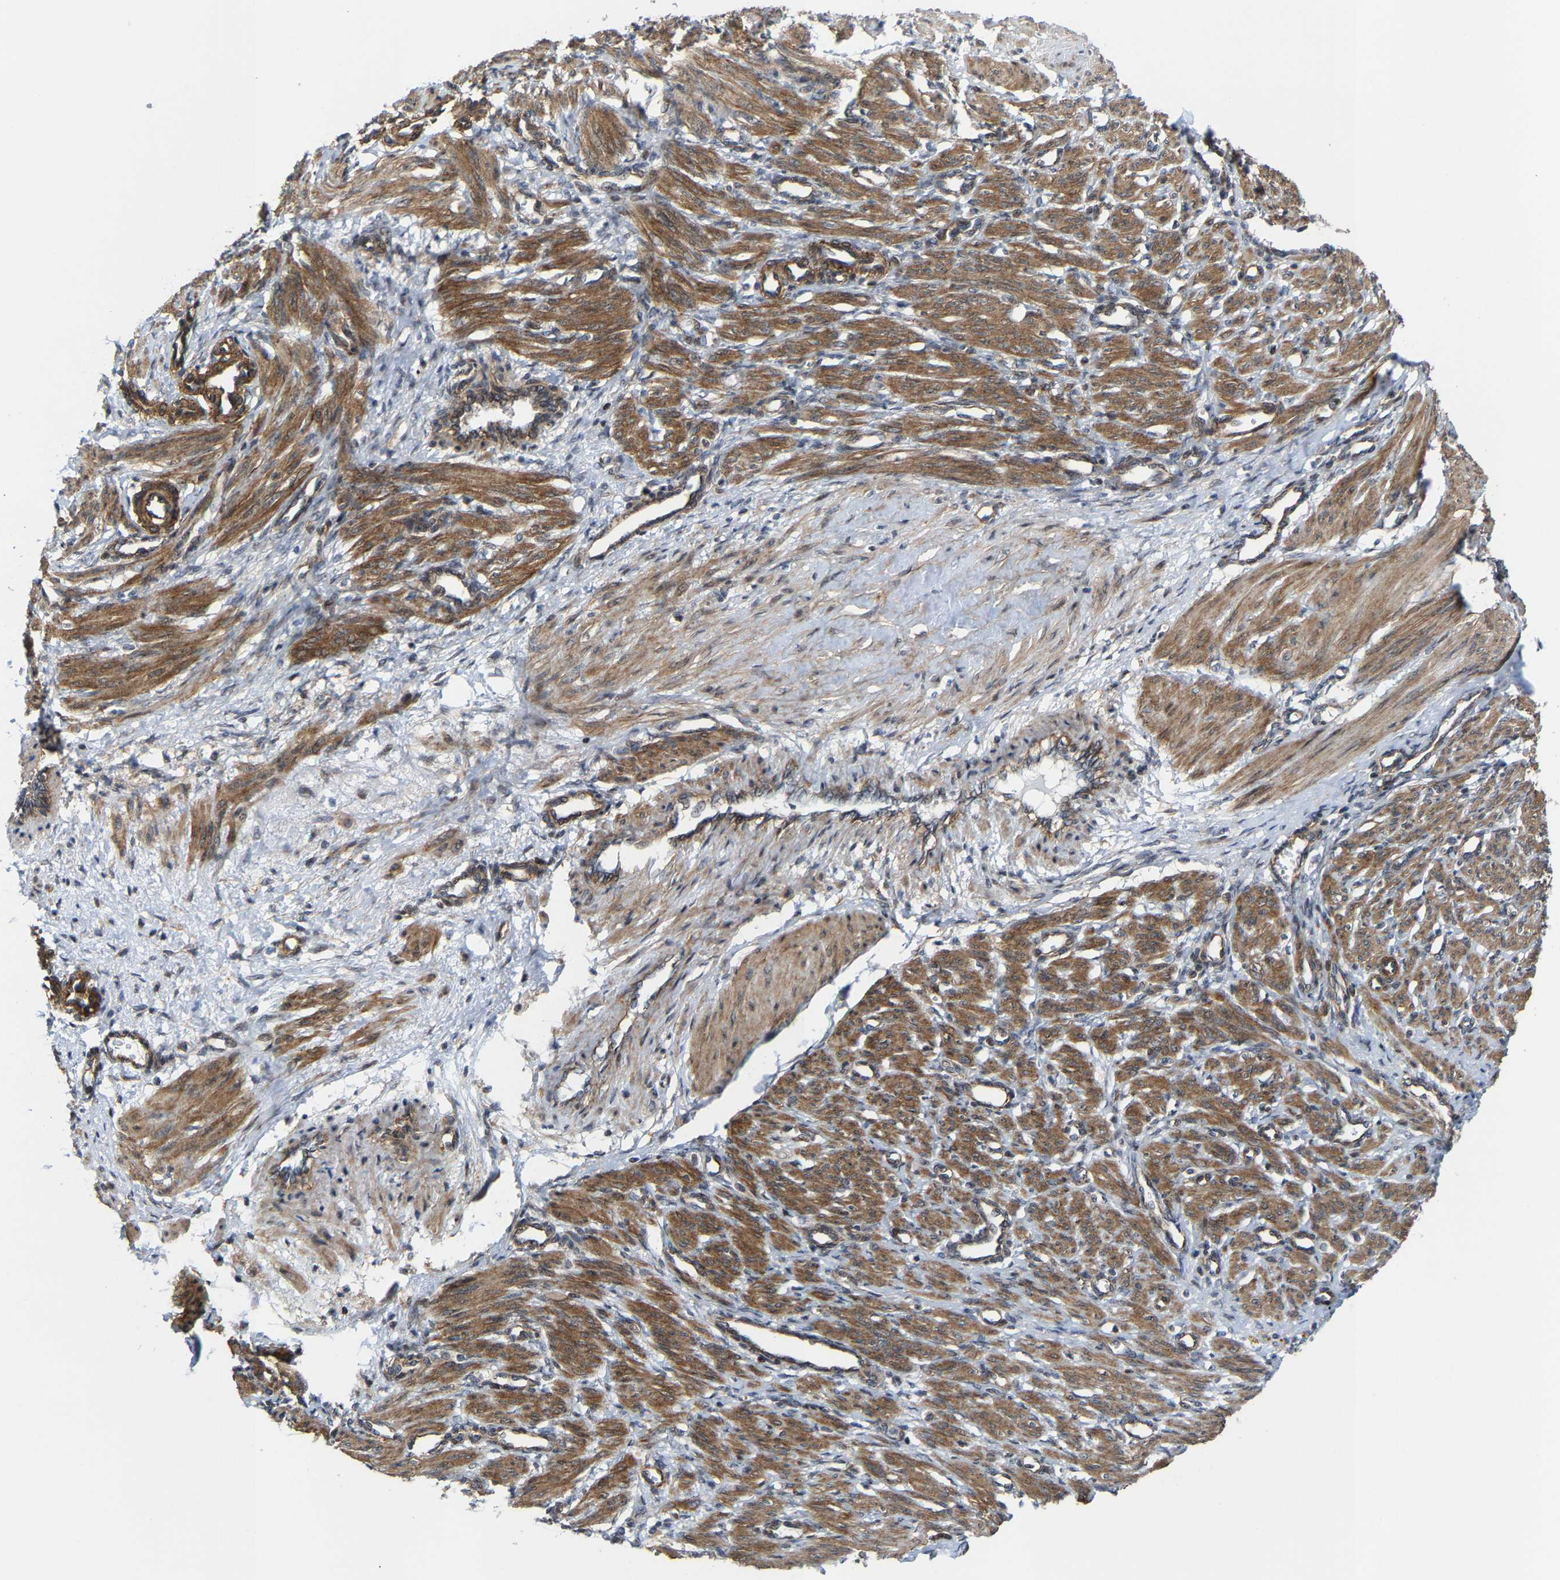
{"staining": {"intensity": "moderate", "quantity": ">75%", "location": "cytoplasmic/membranous"}, "tissue": "smooth muscle", "cell_type": "Smooth muscle cells", "image_type": "normal", "snomed": [{"axis": "morphology", "description": "Normal tissue, NOS"}, {"axis": "topography", "description": "Endometrium"}], "caption": "Moderate cytoplasmic/membranous staining is seen in about >75% of smooth muscle cells in normal smooth muscle. The staining was performed using DAB, with brown indicating positive protein expression. Nuclei are stained blue with hematoxylin.", "gene": "TGFB1I1", "patient": {"sex": "female", "age": 33}}